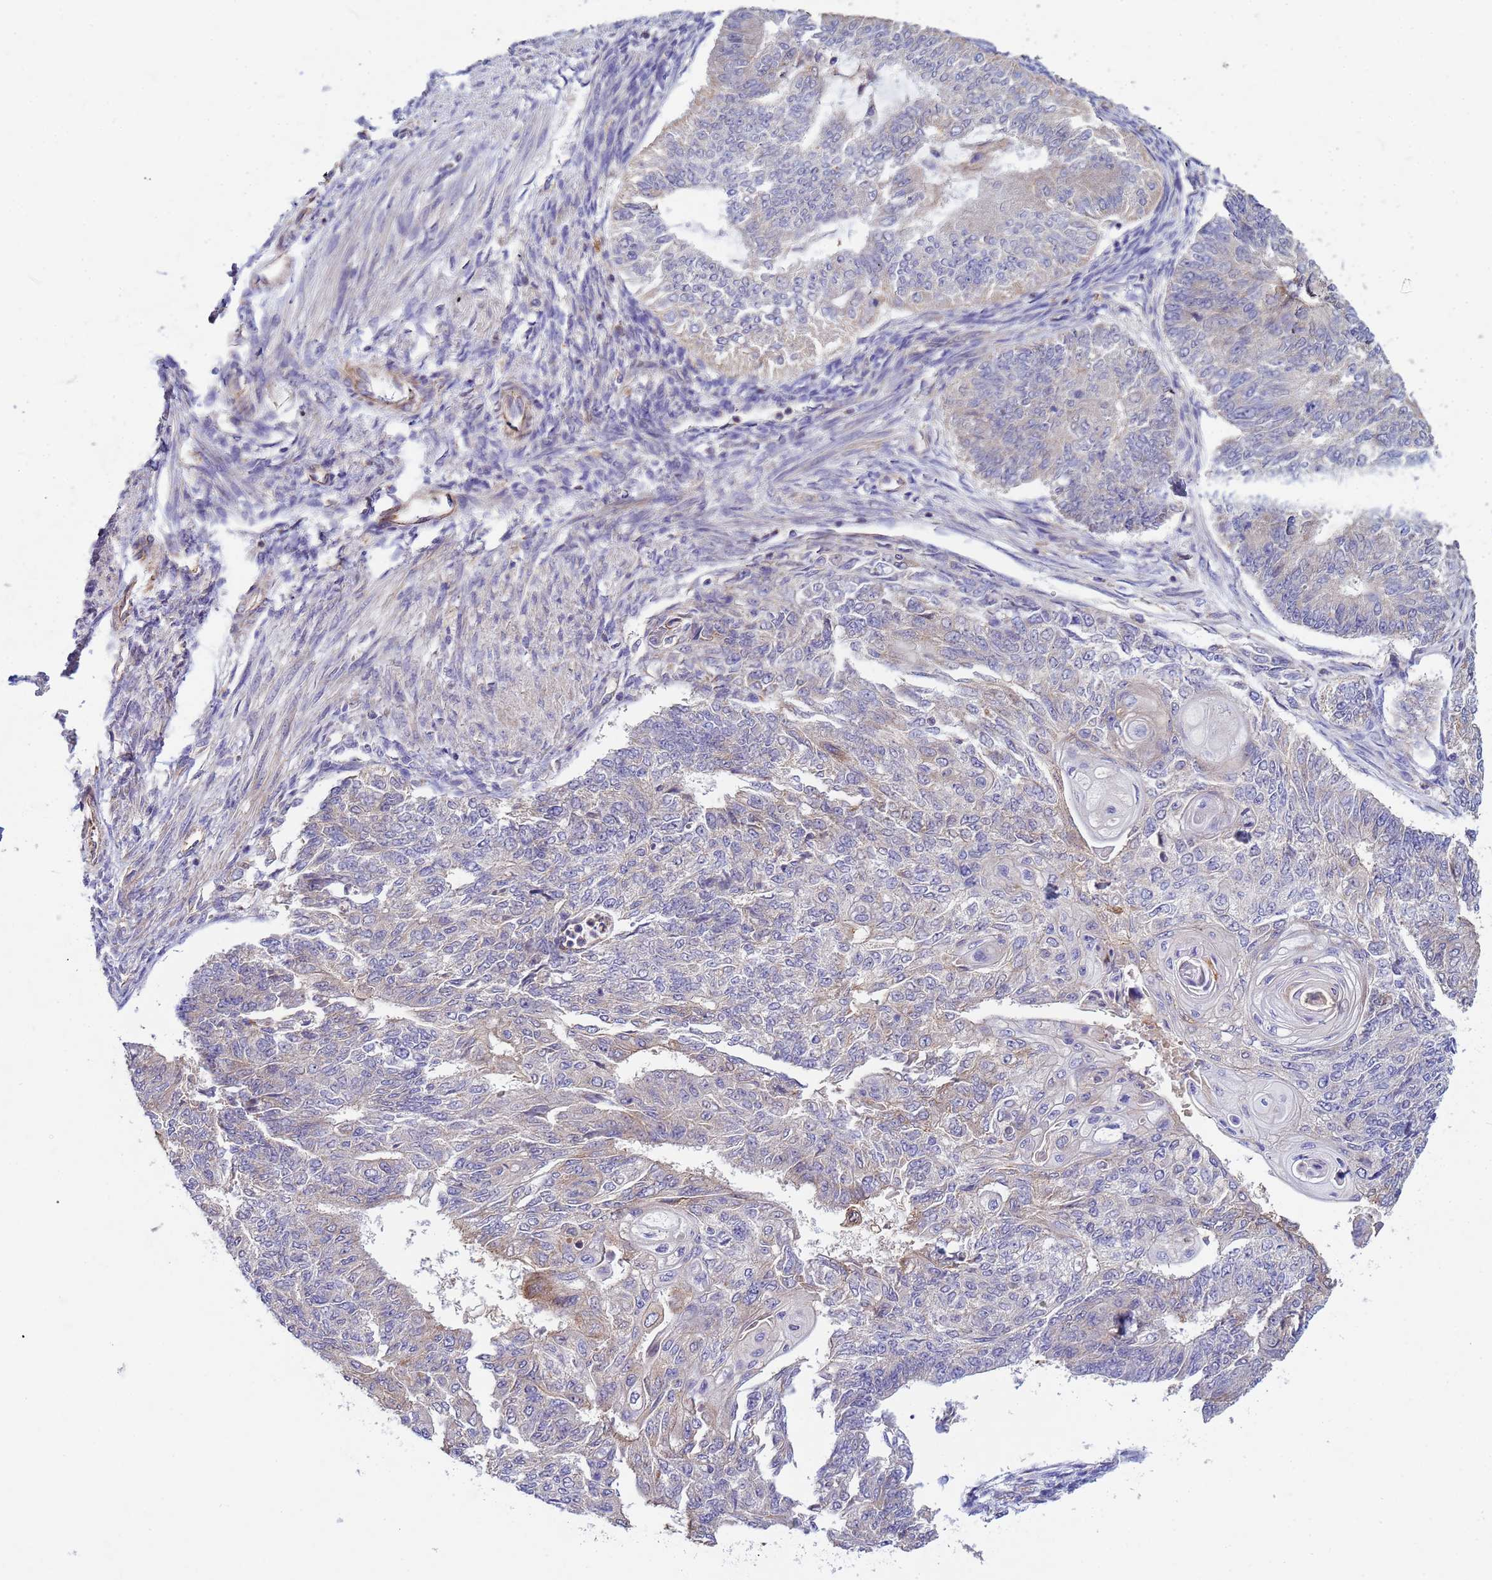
{"staining": {"intensity": "negative", "quantity": "none", "location": "none"}, "tissue": "endometrial cancer", "cell_type": "Tumor cells", "image_type": "cancer", "snomed": [{"axis": "morphology", "description": "Adenocarcinoma, NOS"}, {"axis": "topography", "description": "Endometrium"}], "caption": "Micrograph shows no significant protein expression in tumor cells of endometrial cancer (adenocarcinoma).", "gene": "CDC34", "patient": {"sex": "female", "age": 32}}